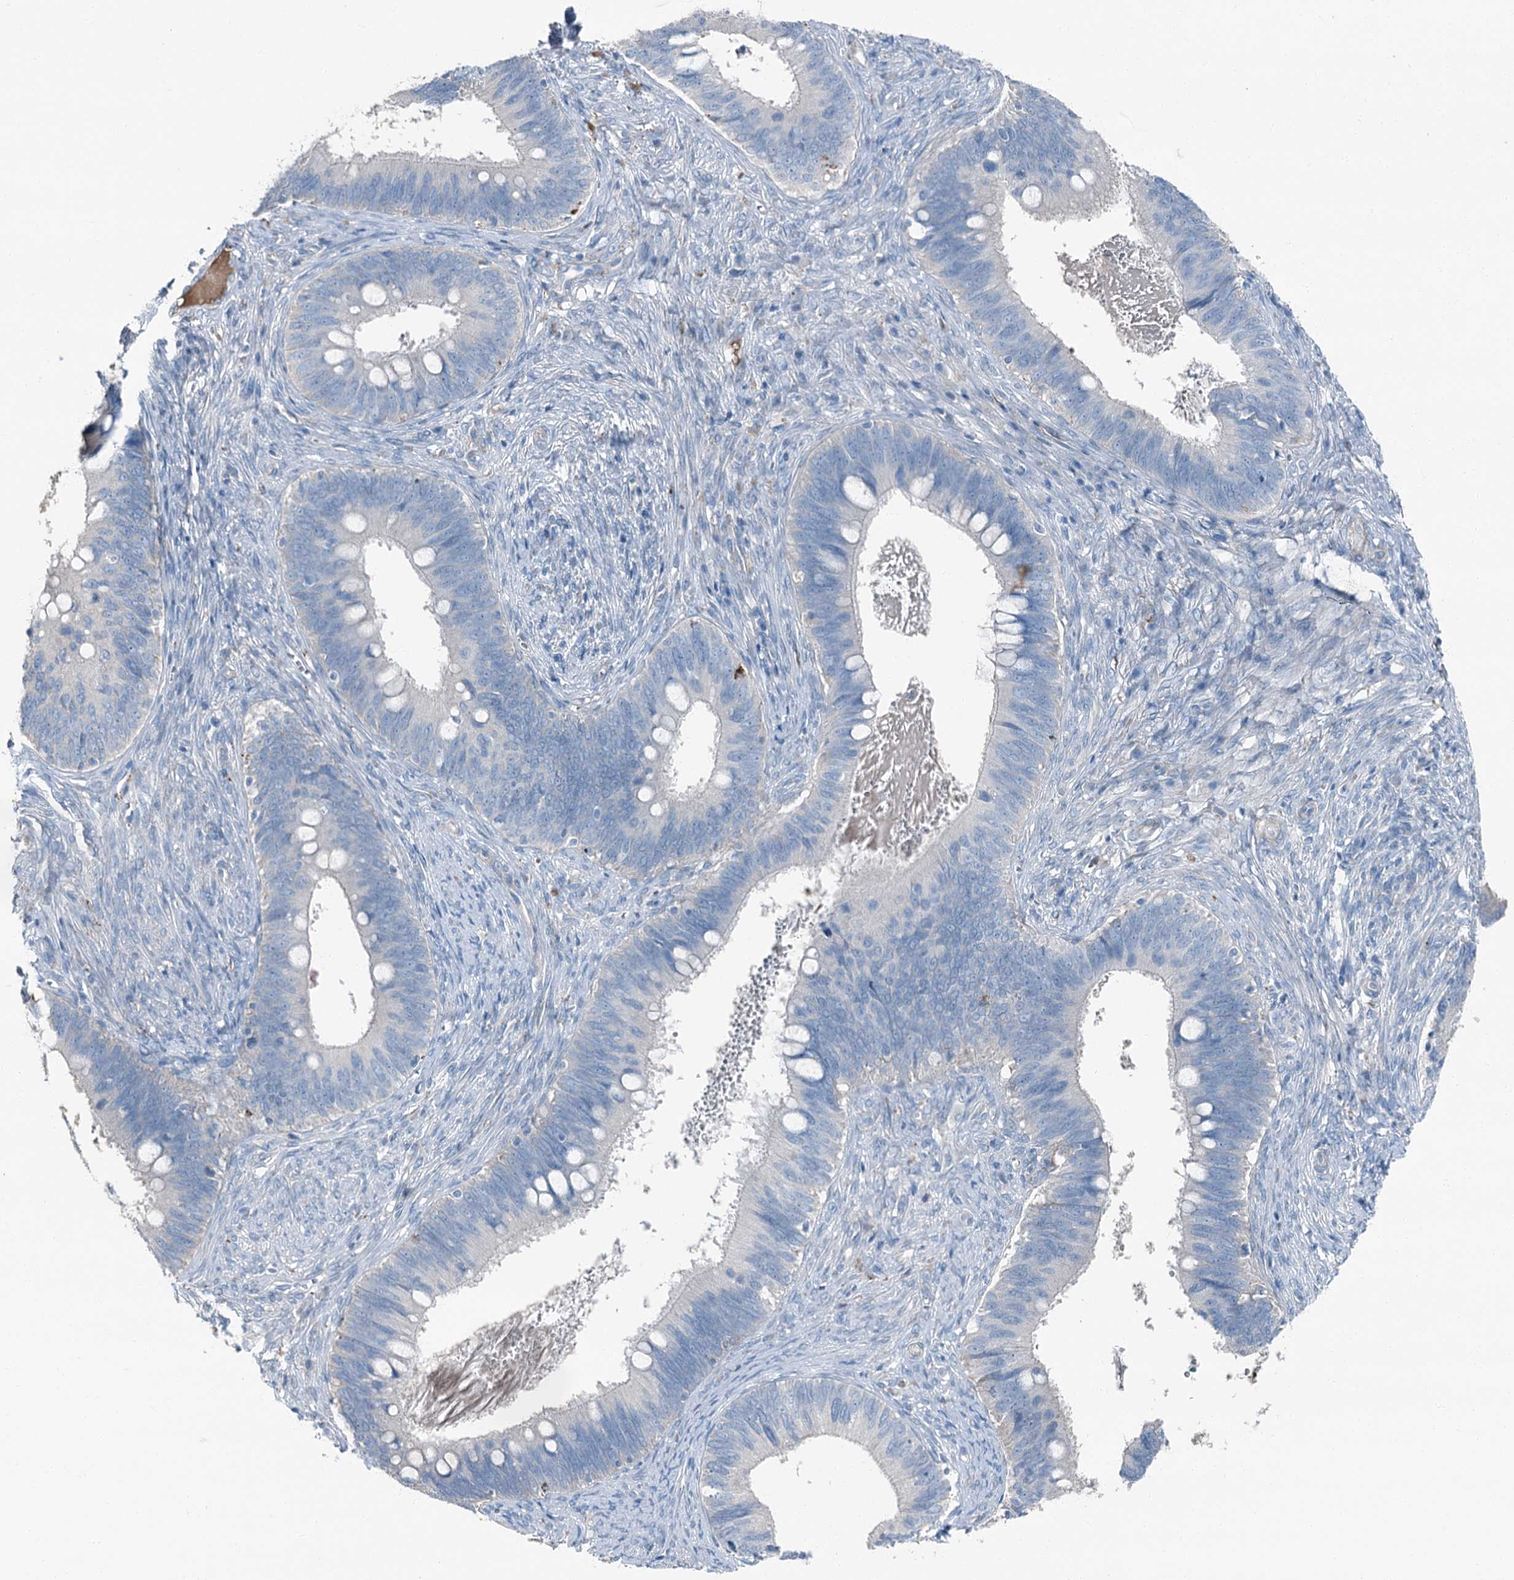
{"staining": {"intensity": "negative", "quantity": "none", "location": "none"}, "tissue": "cervical cancer", "cell_type": "Tumor cells", "image_type": "cancer", "snomed": [{"axis": "morphology", "description": "Adenocarcinoma, NOS"}, {"axis": "topography", "description": "Cervix"}], "caption": "Image shows no protein staining in tumor cells of cervical cancer (adenocarcinoma) tissue.", "gene": "AXL", "patient": {"sex": "female", "age": 42}}